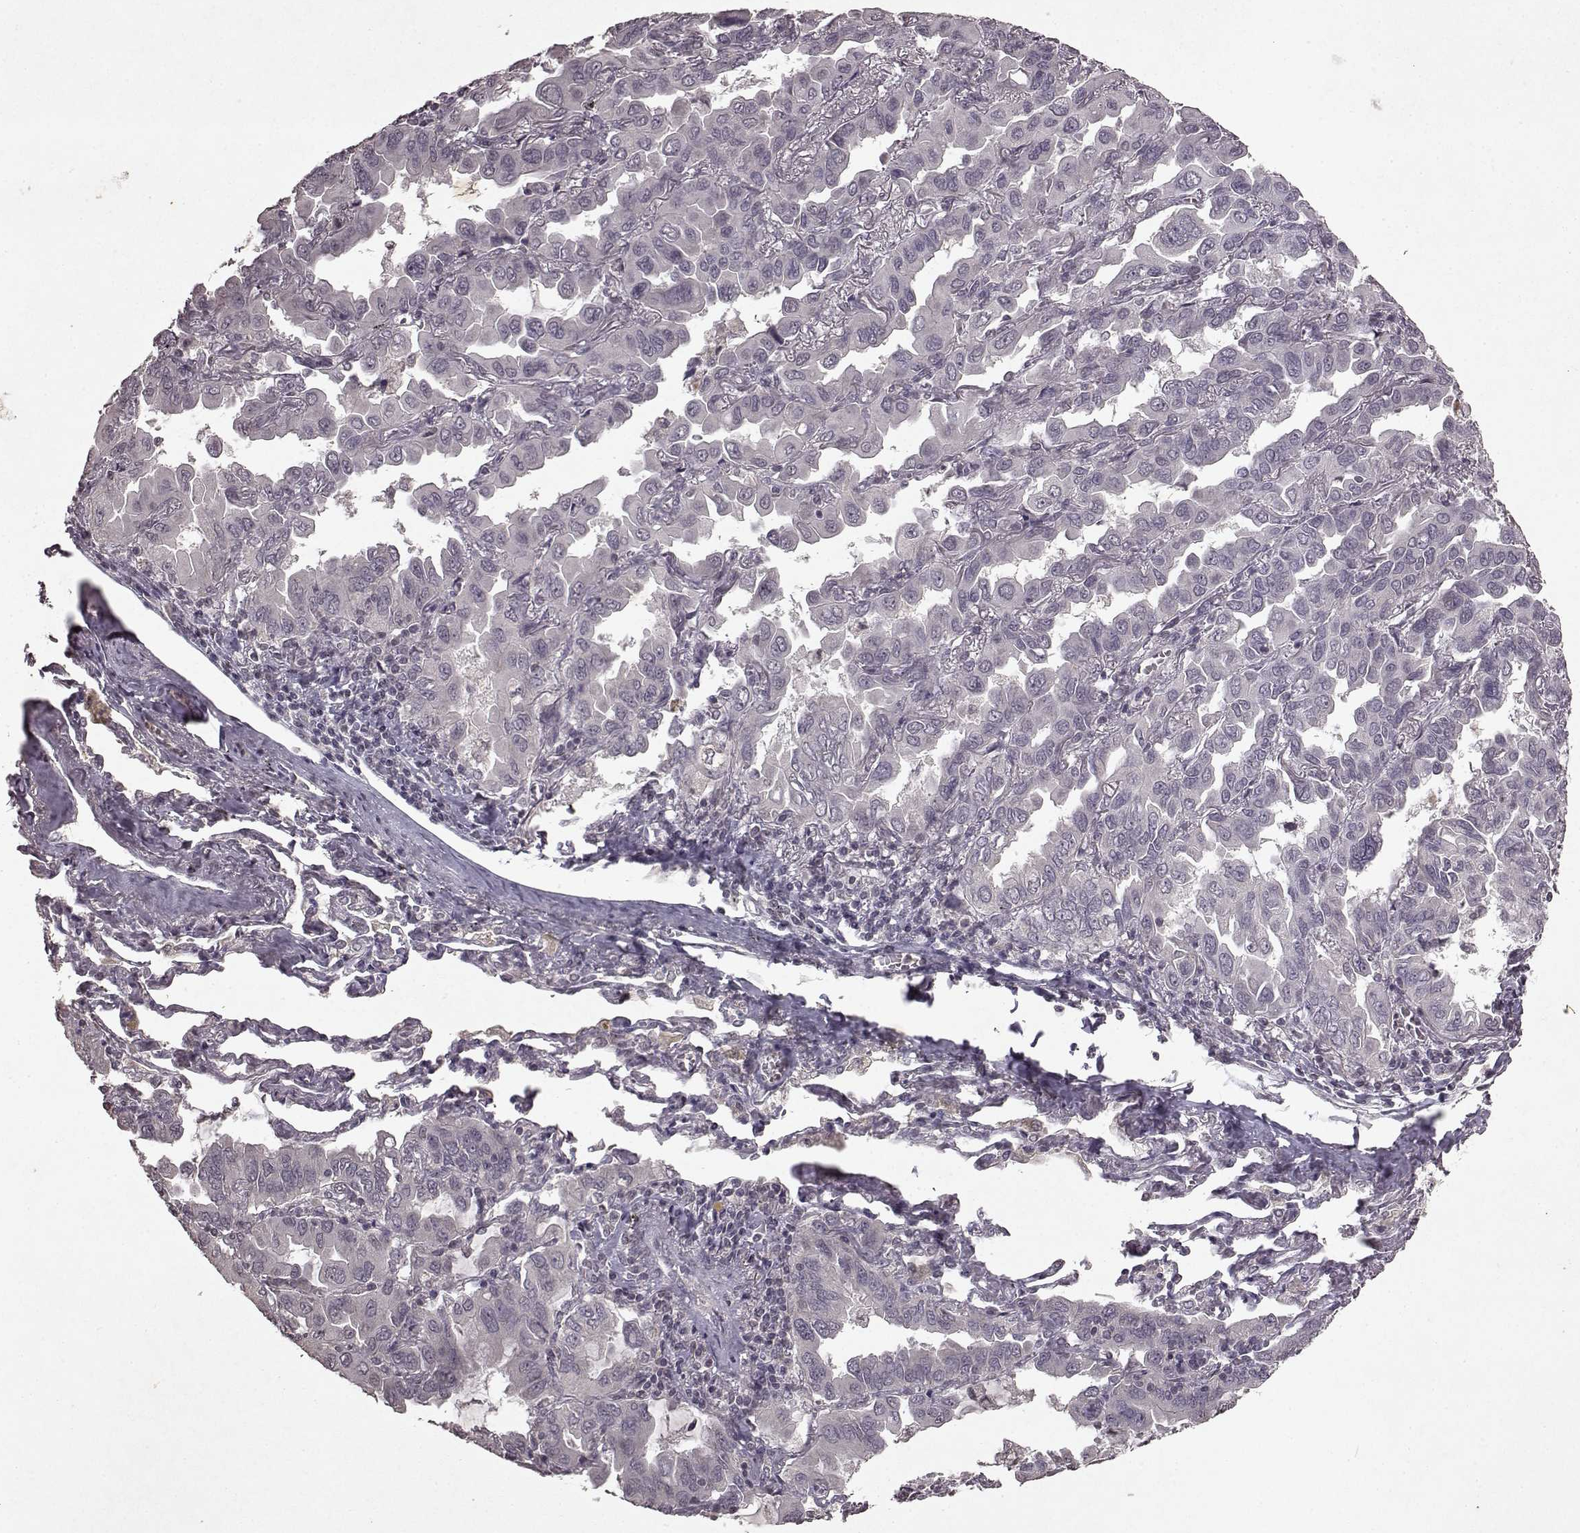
{"staining": {"intensity": "negative", "quantity": "none", "location": "none"}, "tissue": "lung cancer", "cell_type": "Tumor cells", "image_type": "cancer", "snomed": [{"axis": "morphology", "description": "Adenocarcinoma, NOS"}, {"axis": "topography", "description": "Lung"}], "caption": "Photomicrograph shows no protein expression in tumor cells of lung cancer tissue.", "gene": "LHB", "patient": {"sex": "male", "age": 64}}